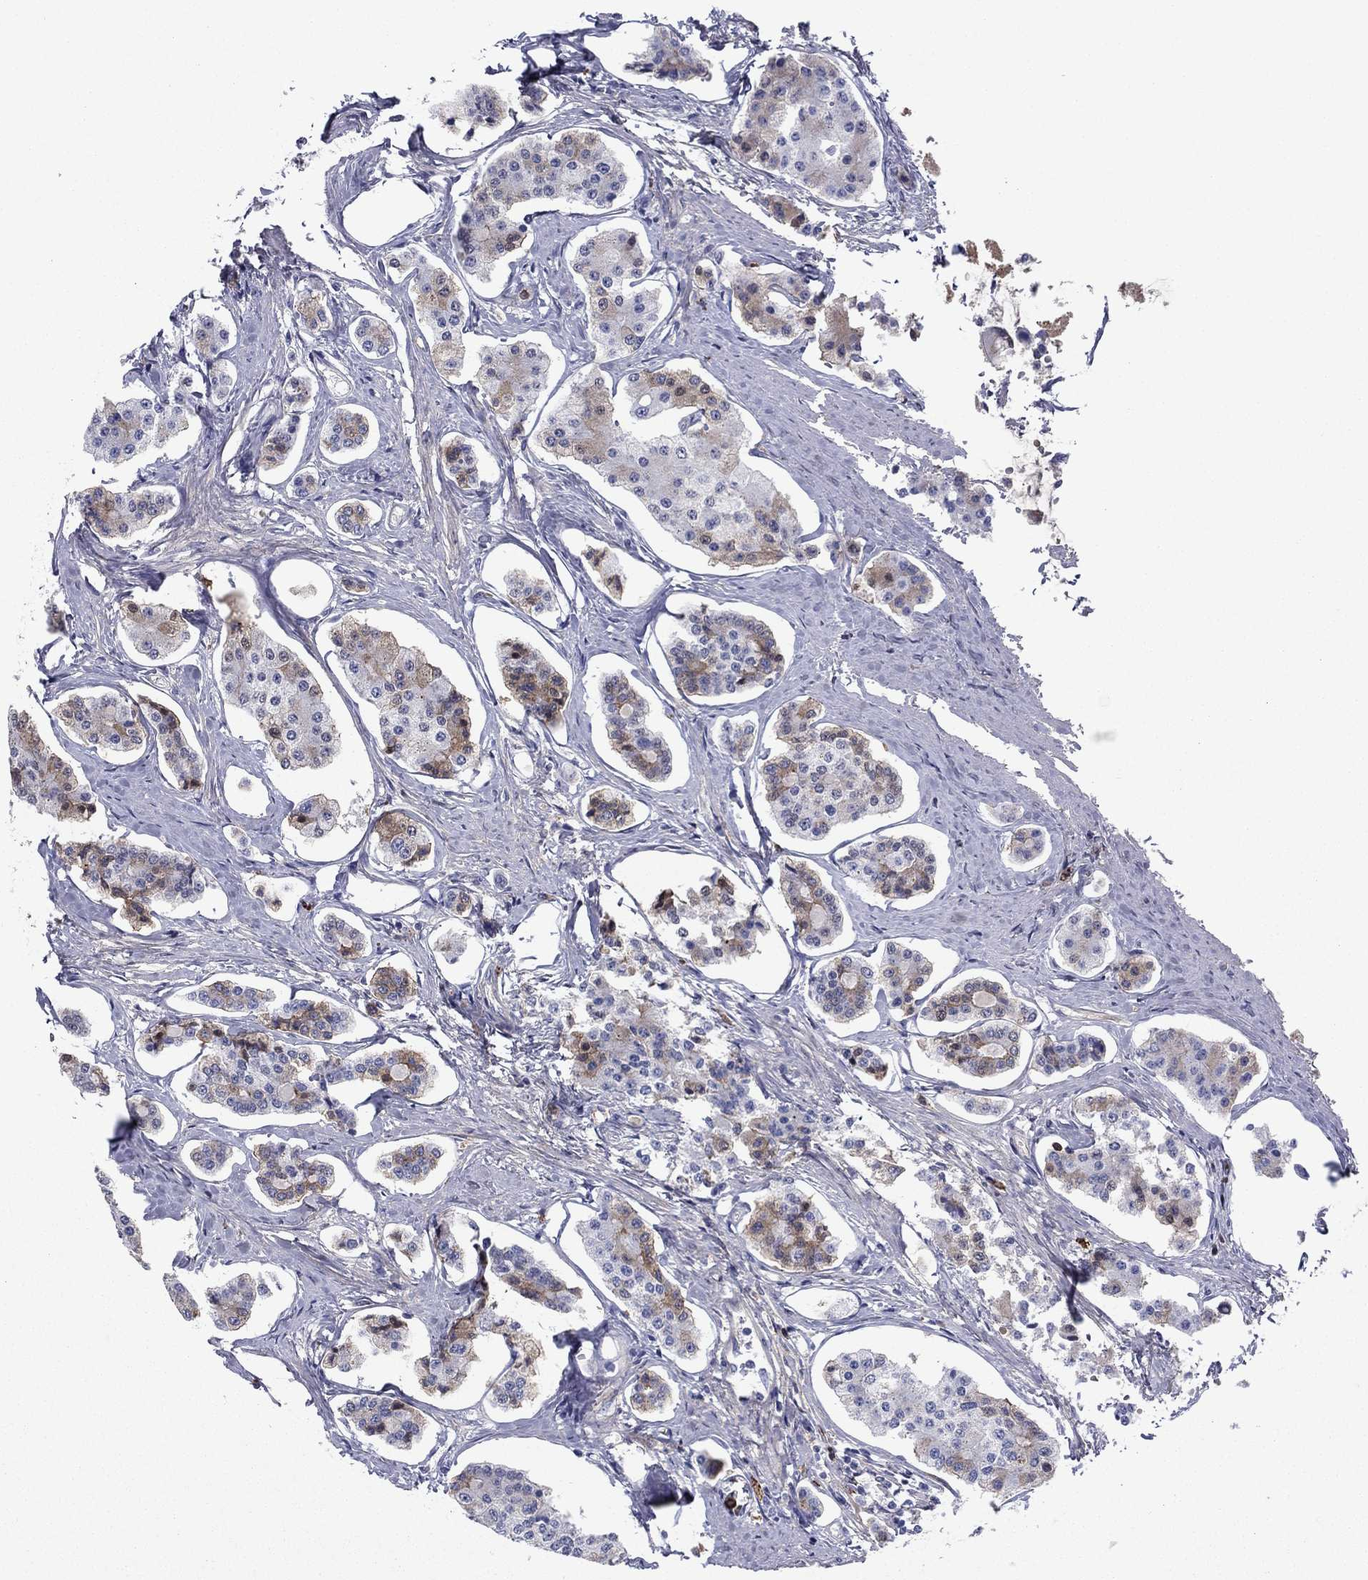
{"staining": {"intensity": "moderate", "quantity": "<25%", "location": "cytoplasmic/membranous"}, "tissue": "carcinoid", "cell_type": "Tumor cells", "image_type": "cancer", "snomed": [{"axis": "morphology", "description": "Carcinoid, malignant, NOS"}, {"axis": "topography", "description": "Small intestine"}], "caption": "There is low levels of moderate cytoplasmic/membranous expression in tumor cells of carcinoid, as demonstrated by immunohistochemical staining (brown color).", "gene": "HPX", "patient": {"sex": "female", "age": 65}}